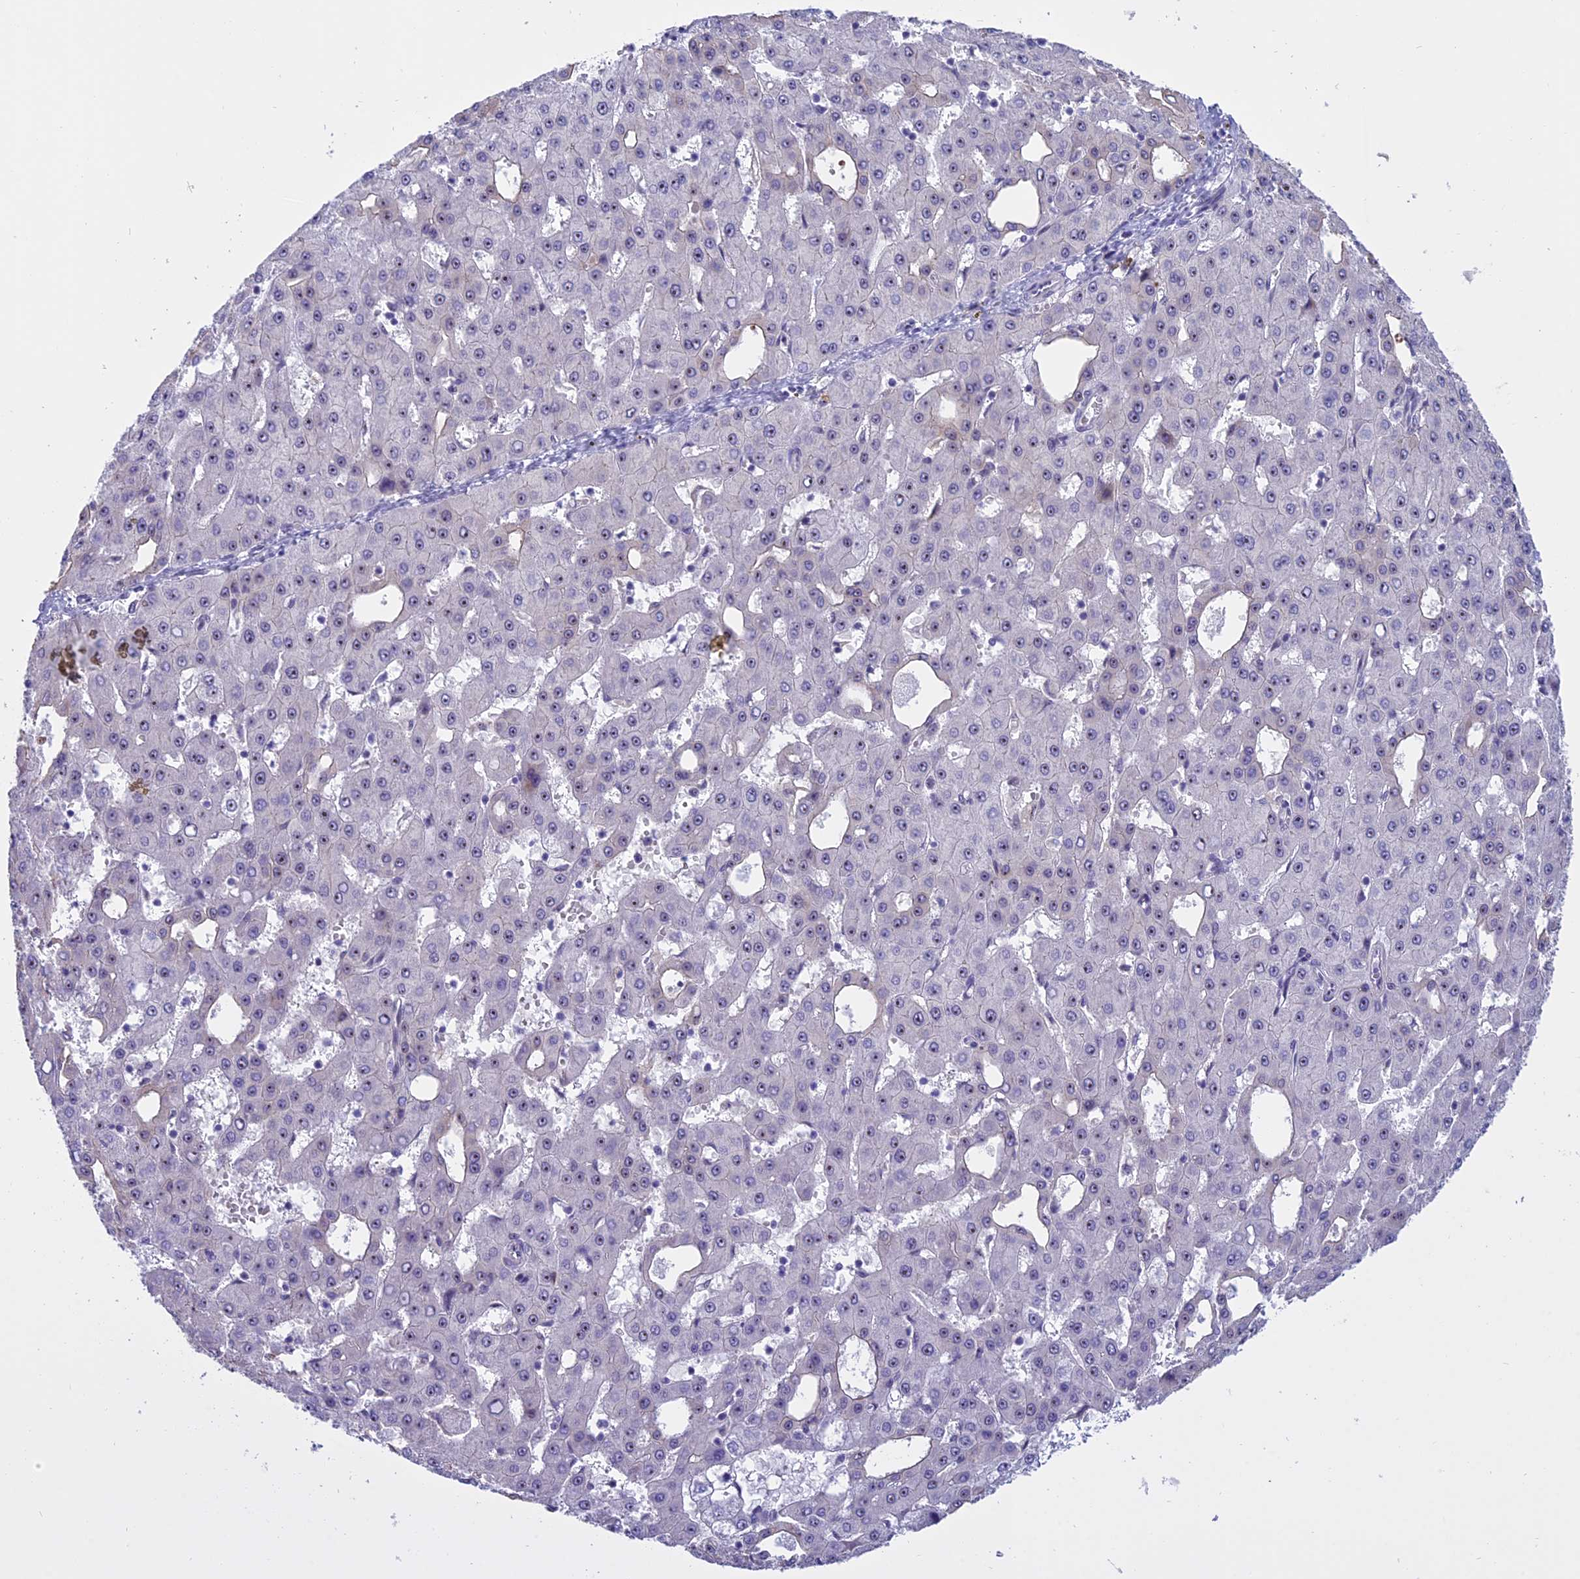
{"staining": {"intensity": "weak", "quantity": "<25%", "location": "nuclear"}, "tissue": "liver cancer", "cell_type": "Tumor cells", "image_type": "cancer", "snomed": [{"axis": "morphology", "description": "Carcinoma, Hepatocellular, NOS"}, {"axis": "topography", "description": "Liver"}], "caption": "DAB immunohistochemical staining of liver hepatocellular carcinoma demonstrates no significant expression in tumor cells.", "gene": "TBL3", "patient": {"sex": "male", "age": 47}}